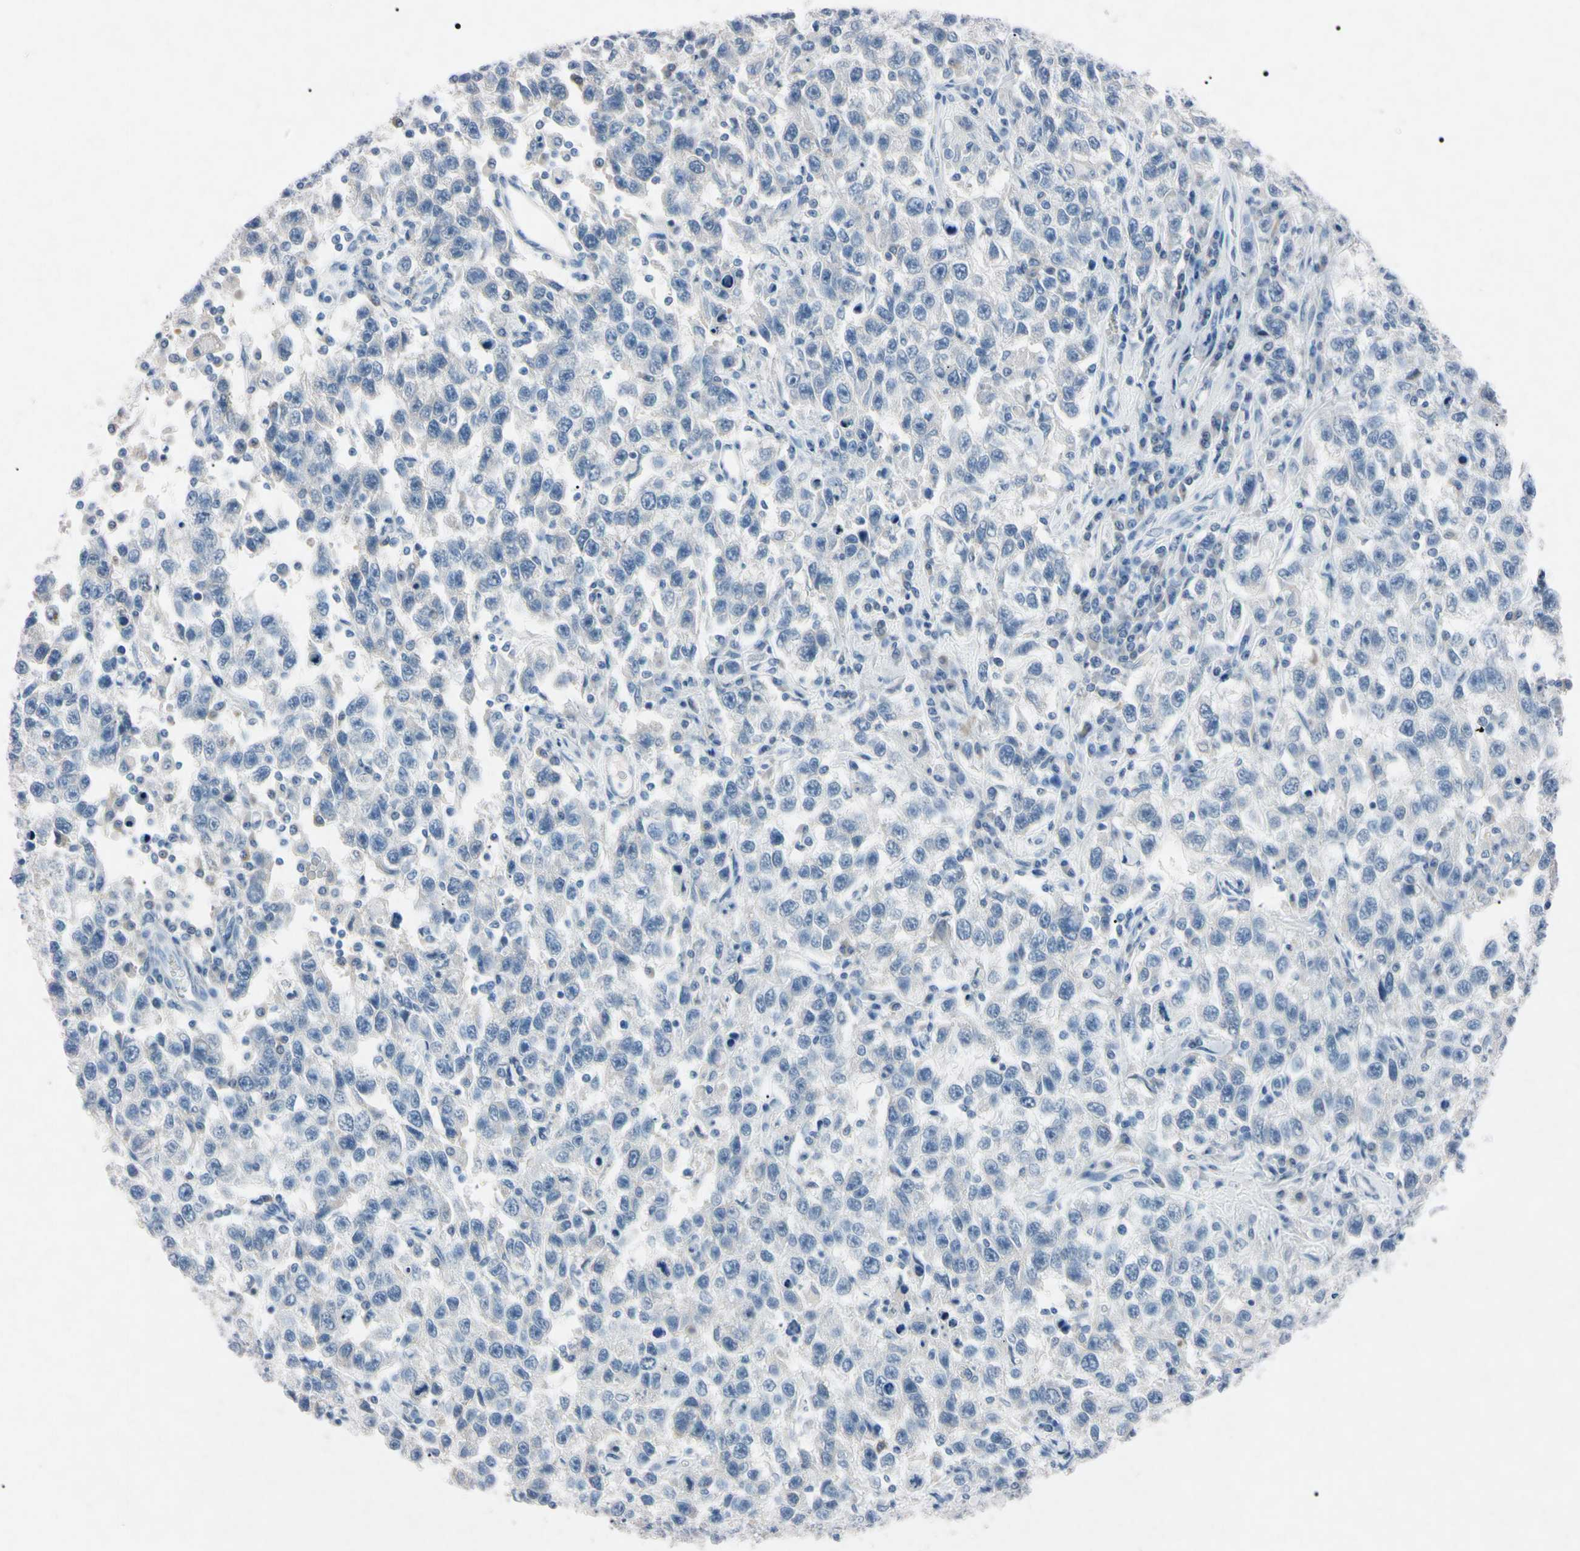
{"staining": {"intensity": "negative", "quantity": "none", "location": "none"}, "tissue": "testis cancer", "cell_type": "Tumor cells", "image_type": "cancer", "snomed": [{"axis": "morphology", "description": "Seminoma, NOS"}, {"axis": "topography", "description": "Testis"}], "caption": "Tumor cells show no significant positivity in testis cancer.", "gene": "ELN", "patient": {"sex": "male", "age": 41}}